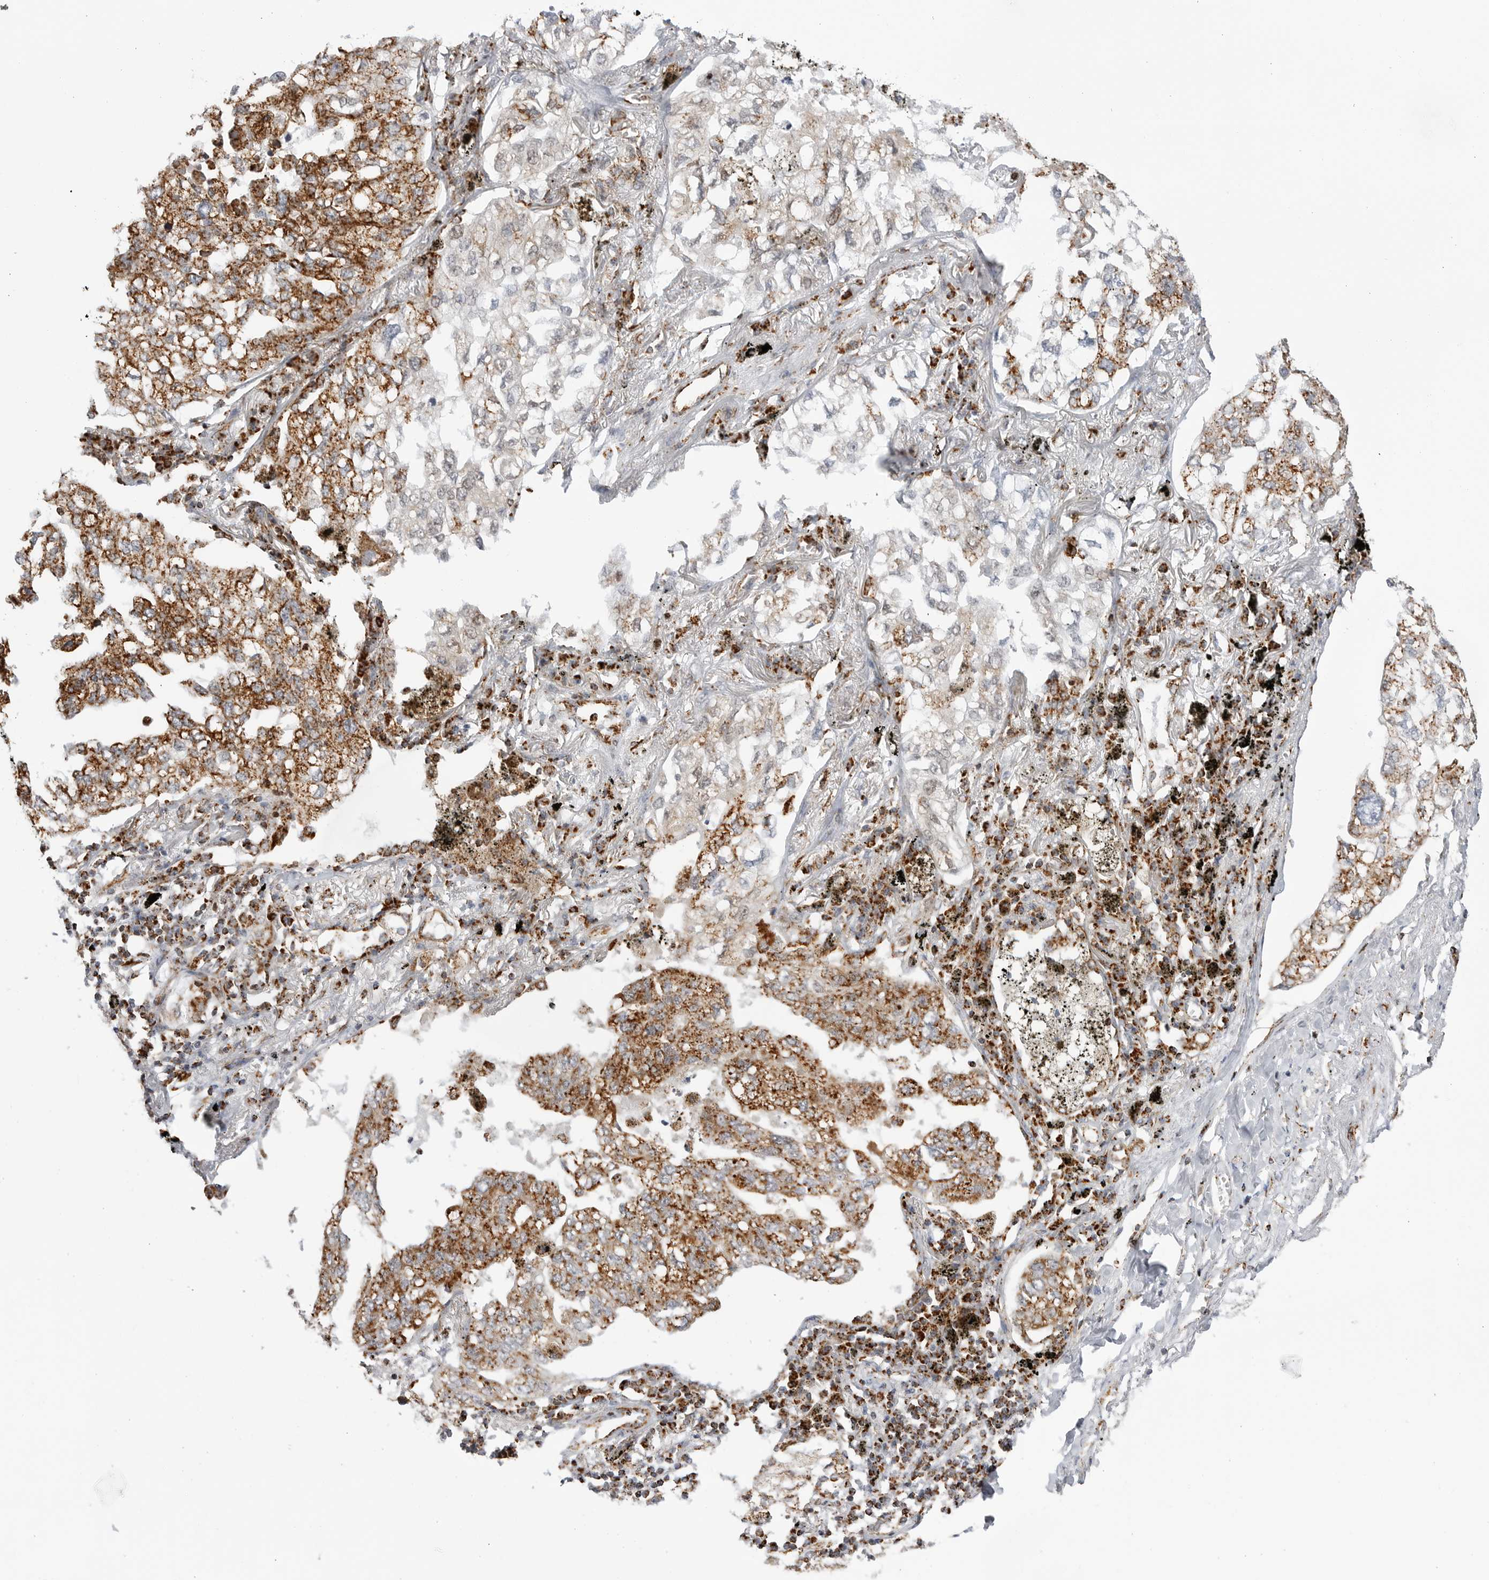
{"staining": {"intensity": "moderate", "quantity": ">75%", "location": "cytoplasmic/membranous"}, "tissue": "lung cancer", "cell_type": "Tumor cells", "image_type": "cancer", "snomed": [{"axis": "morphology", "description": "Adenocarcinoma, NOS"}, {"axis": "topography", "description": "Lung"}], "caption": "Tumor cells display moderate cytoplasmic/membranous staining in about >75% of cells in lung adenocarcinoma. (DAB (3,3'-diaminobenzidine) IHC with brightfield microscopy, high magnification).", "gene": "COX5A", "patient": {"sex": "male", "age": 65}}